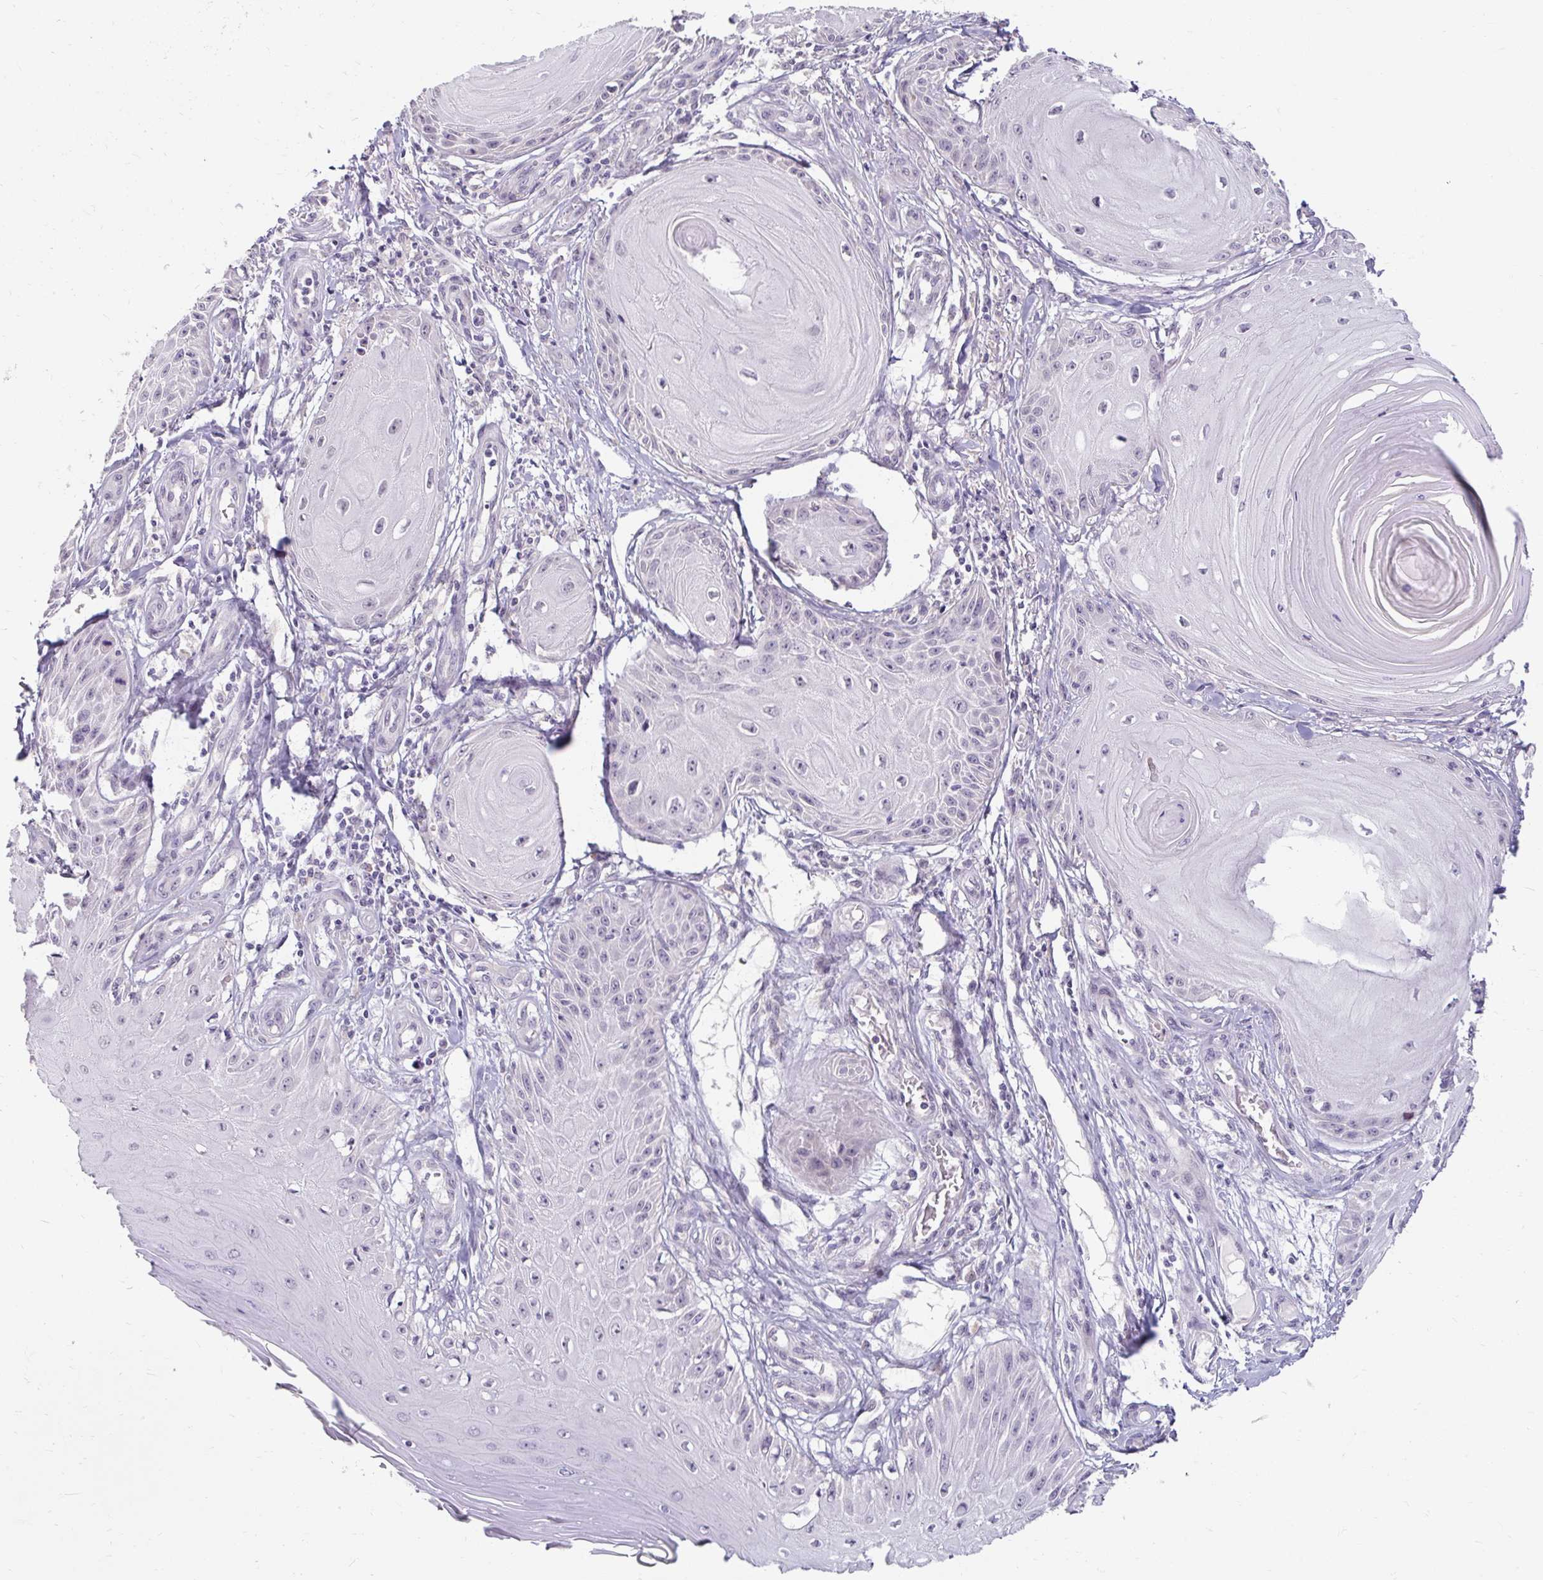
{"staining": {"intensity": "negative", "quantity": "none", "location": "none"}, "tissue": "skin cancer", "cell_type": "Tumor cells", "image_type": "cancer", "snomed": [{"axis": "morphology", "description": "Squamous cell carcinoma, NOS"}, {"axis": "topography", "description": "Skin"}], "caption": "Skin squamous cell carcinoma was stained to show a protein in brown. There is no significant staining in tumor cells.", "gene": "DDN", "patient": {"sex": "female", "age": 77}}